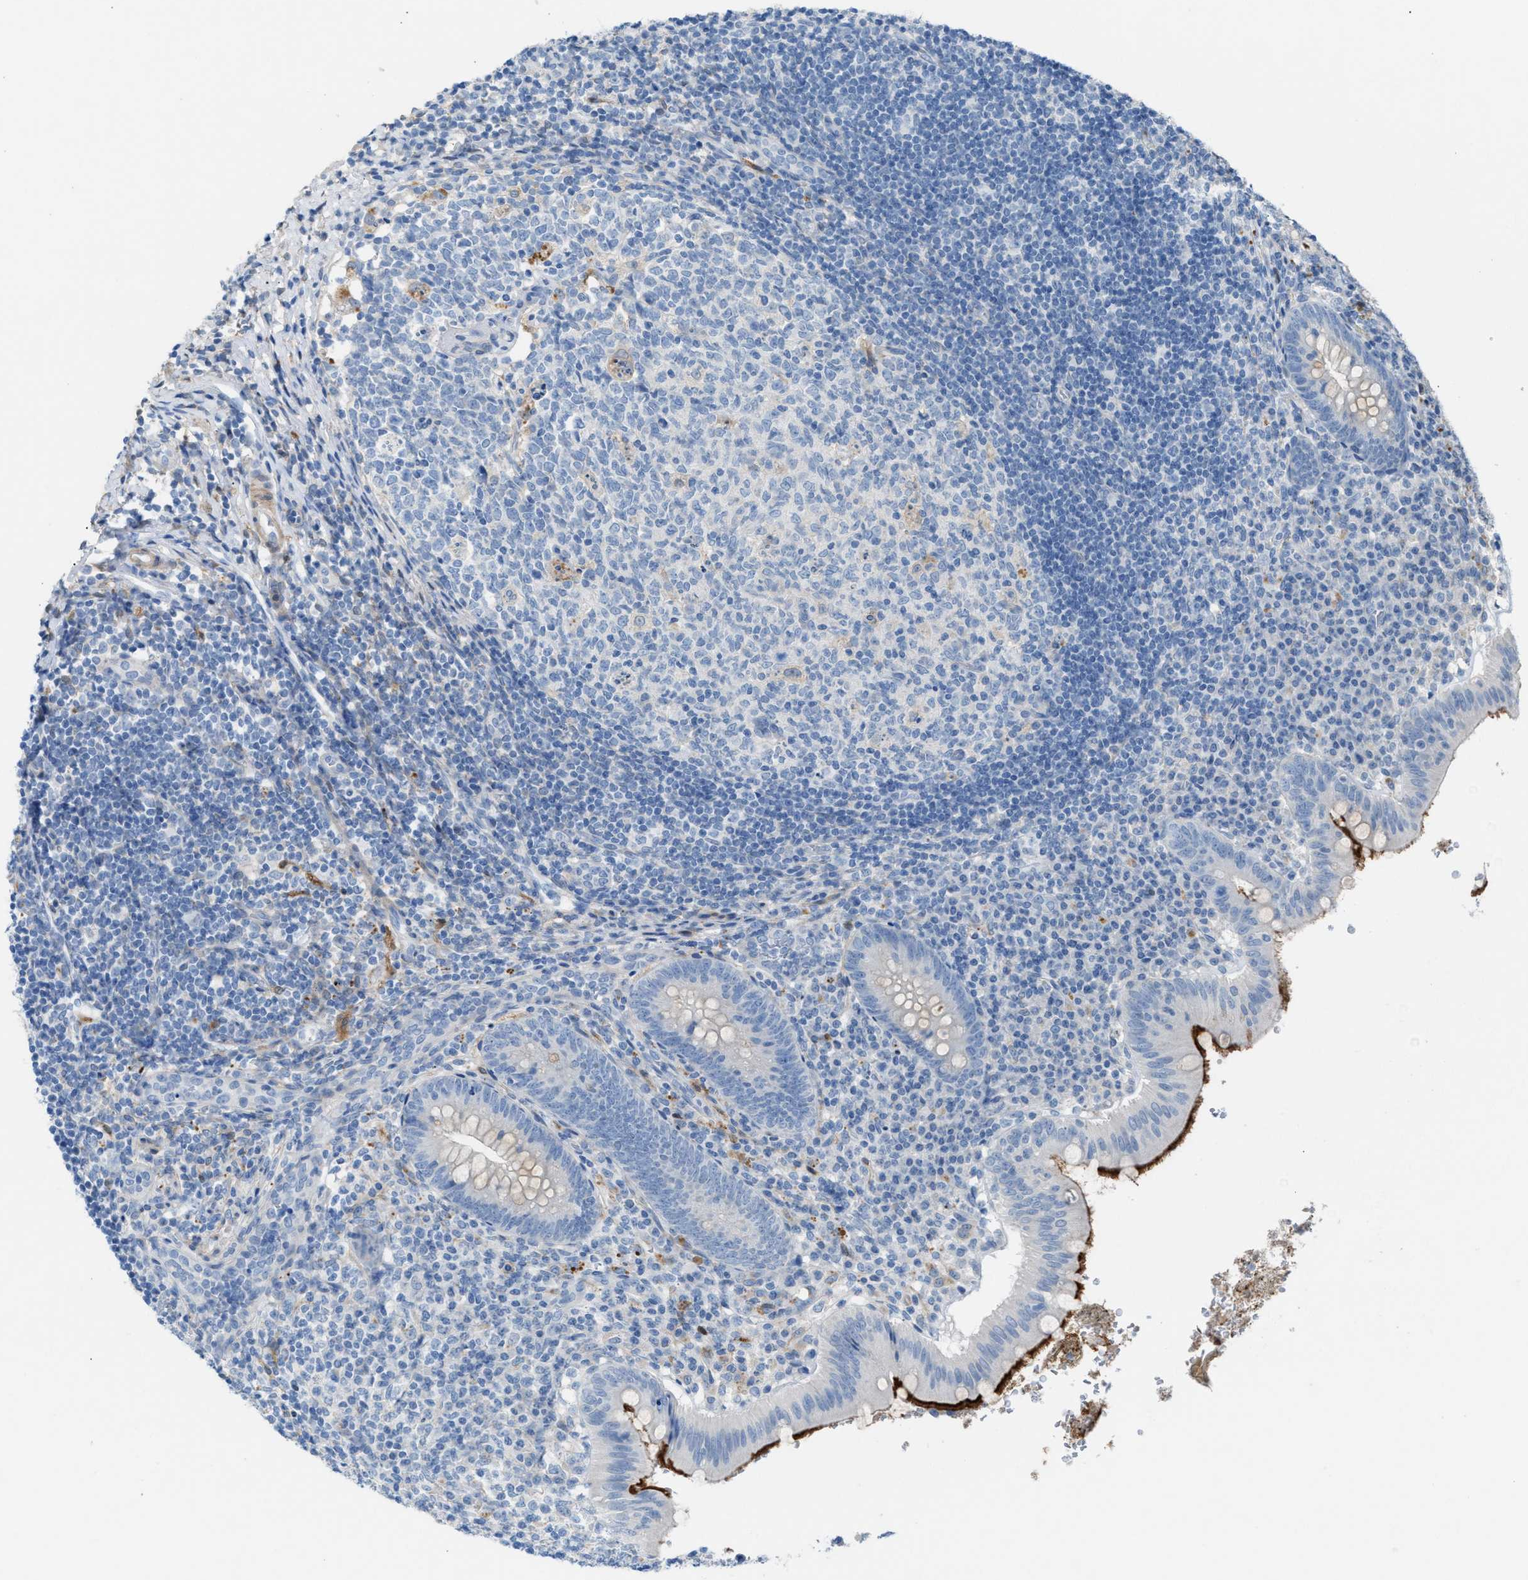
{"staining": {"intensity": "negative", "quantity": "none", "location": "none"}, "tissue": "appendix", "cell_type": "Glandular cells", "image_type": "normal", "snomed": [{"axis": "morphology", "description": "Normal tissue, NOS"}, {"axis": "topography", "description": "Appendix"}], "caption": "High magnification brightfield microscopy of benign appendix stained with DAB (3,3'-diaminobenzidine) (brown) and counterstained with hematoxylin (blue): glandular cells show no significant staining. (DAB (3,3'-diaminobenzidine) IHC, high magnification).", "gene": "ASPA", "patient": {"sex": "male", "age": 8}}